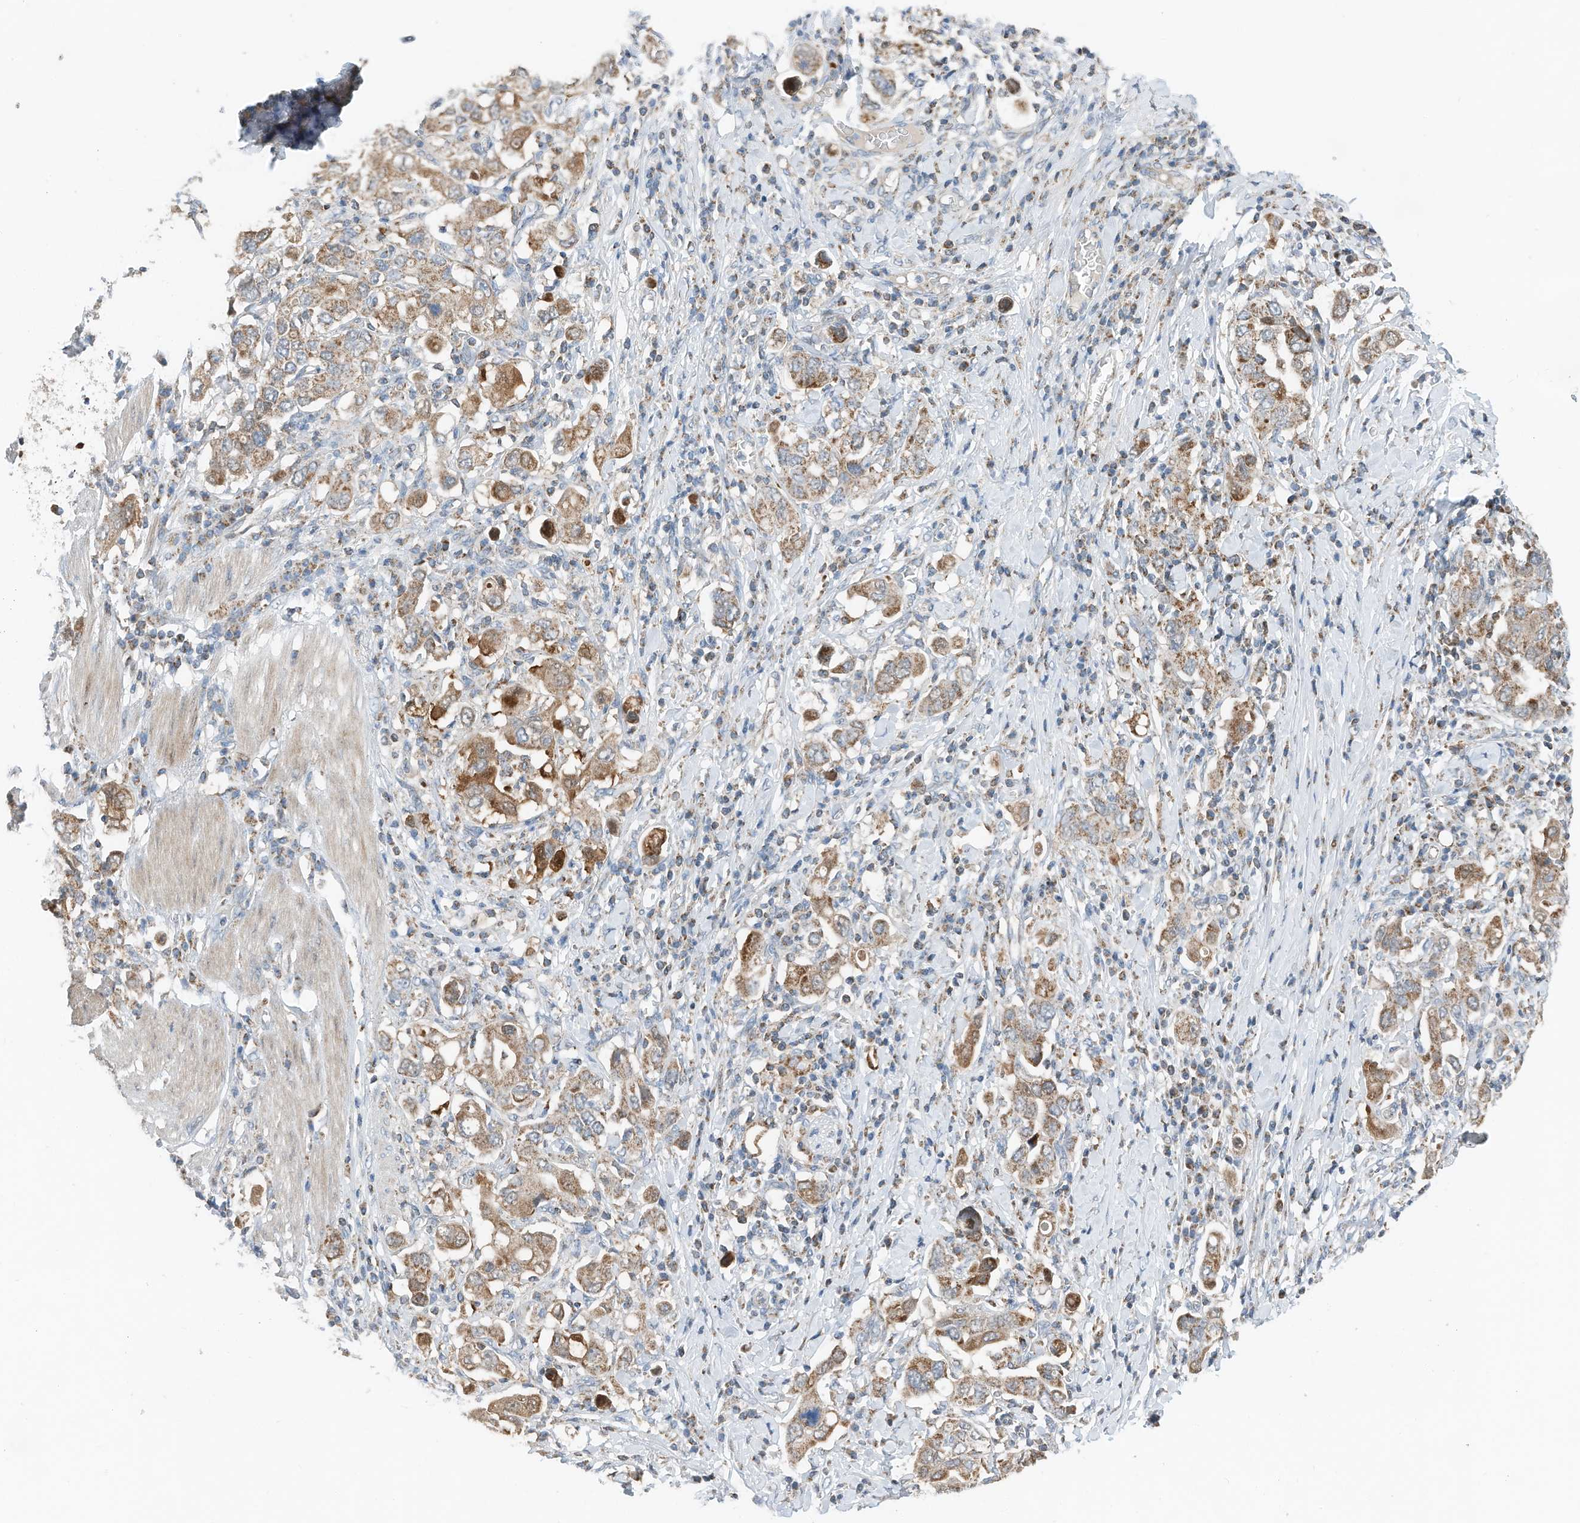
{"staining": {"intensity": "moderate", "quantity": ">75%", "location": "cytoplasmic/membranous"}, "tissue": "stomach cancer", "cell_type": "Tumor cells", "image_type": "cancer", "snomed": [{"axis": "morphology", "description": "Adenocarcinoma, NOS"}, {"axis": "topography", "description": "Stomach, upper"}], "caption": "Moderate cytoplasmic/membranous positivity is seen in approximately >75% of tumor cells in stomach cancer.", "gene": "RMND1", "patient": {"sex": "male", "age": 62}}